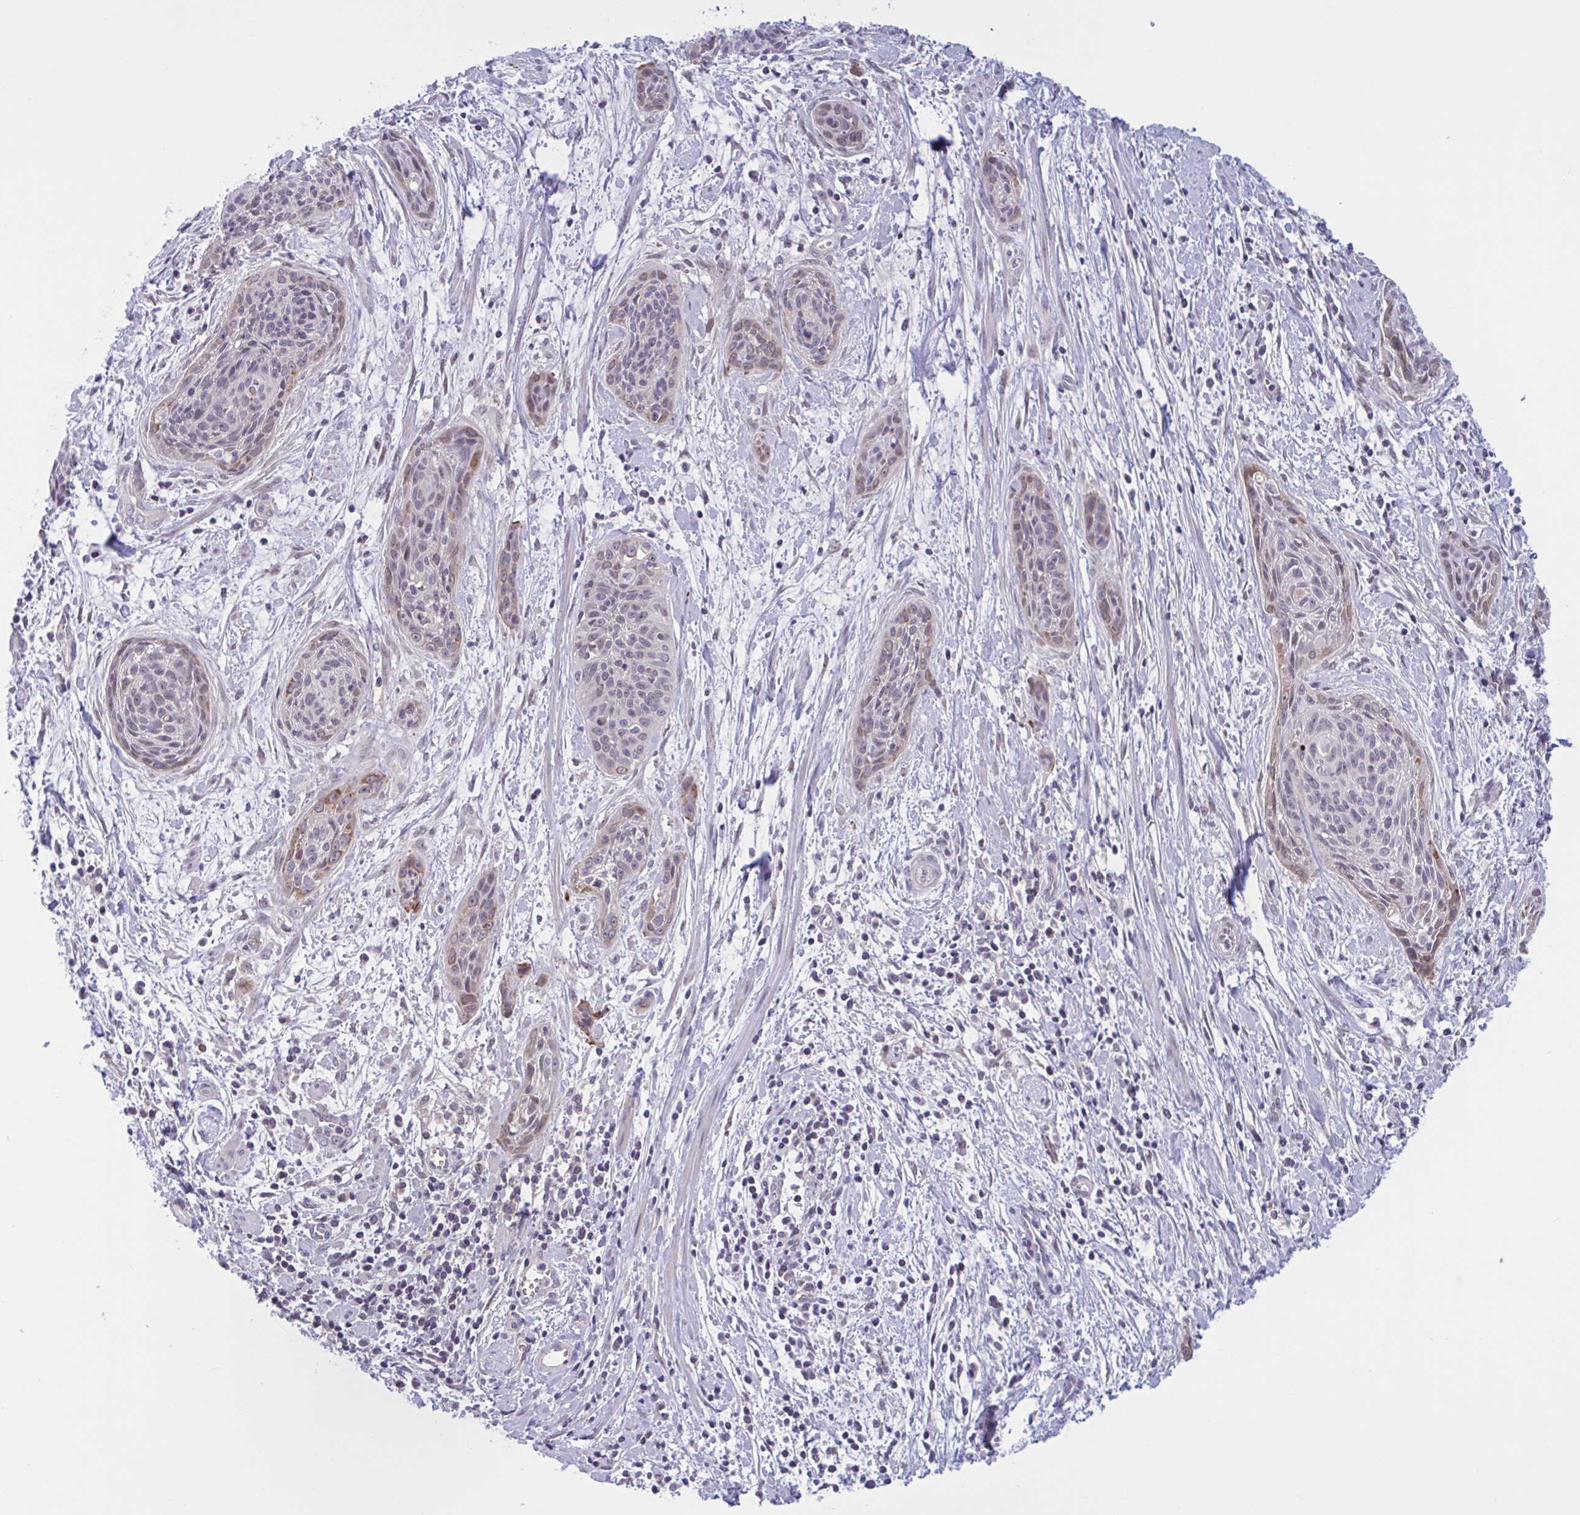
{"staining": {"intensity": "moderate", "quantity": "<25%", "location": "cytoplasmic/membranous"}, "tissue": "cervical cancer", "cell_type": "Tumor cells", "image_type": "cancer", "snomed": [{"axis": "morphology", "description": "Squamous cell carcinoma, NOS"}, {"axis": "topography", "description": "Cervix"}], "caption": "About <25% of tumor cells in human cervical squamous cell carcinoma show moderate cytoplasmic/membranous protein positivity as visualized by brown immunohistochemical staining.", "gene": "TTC7B", "patient": {"sex": "female", "age": 55}}